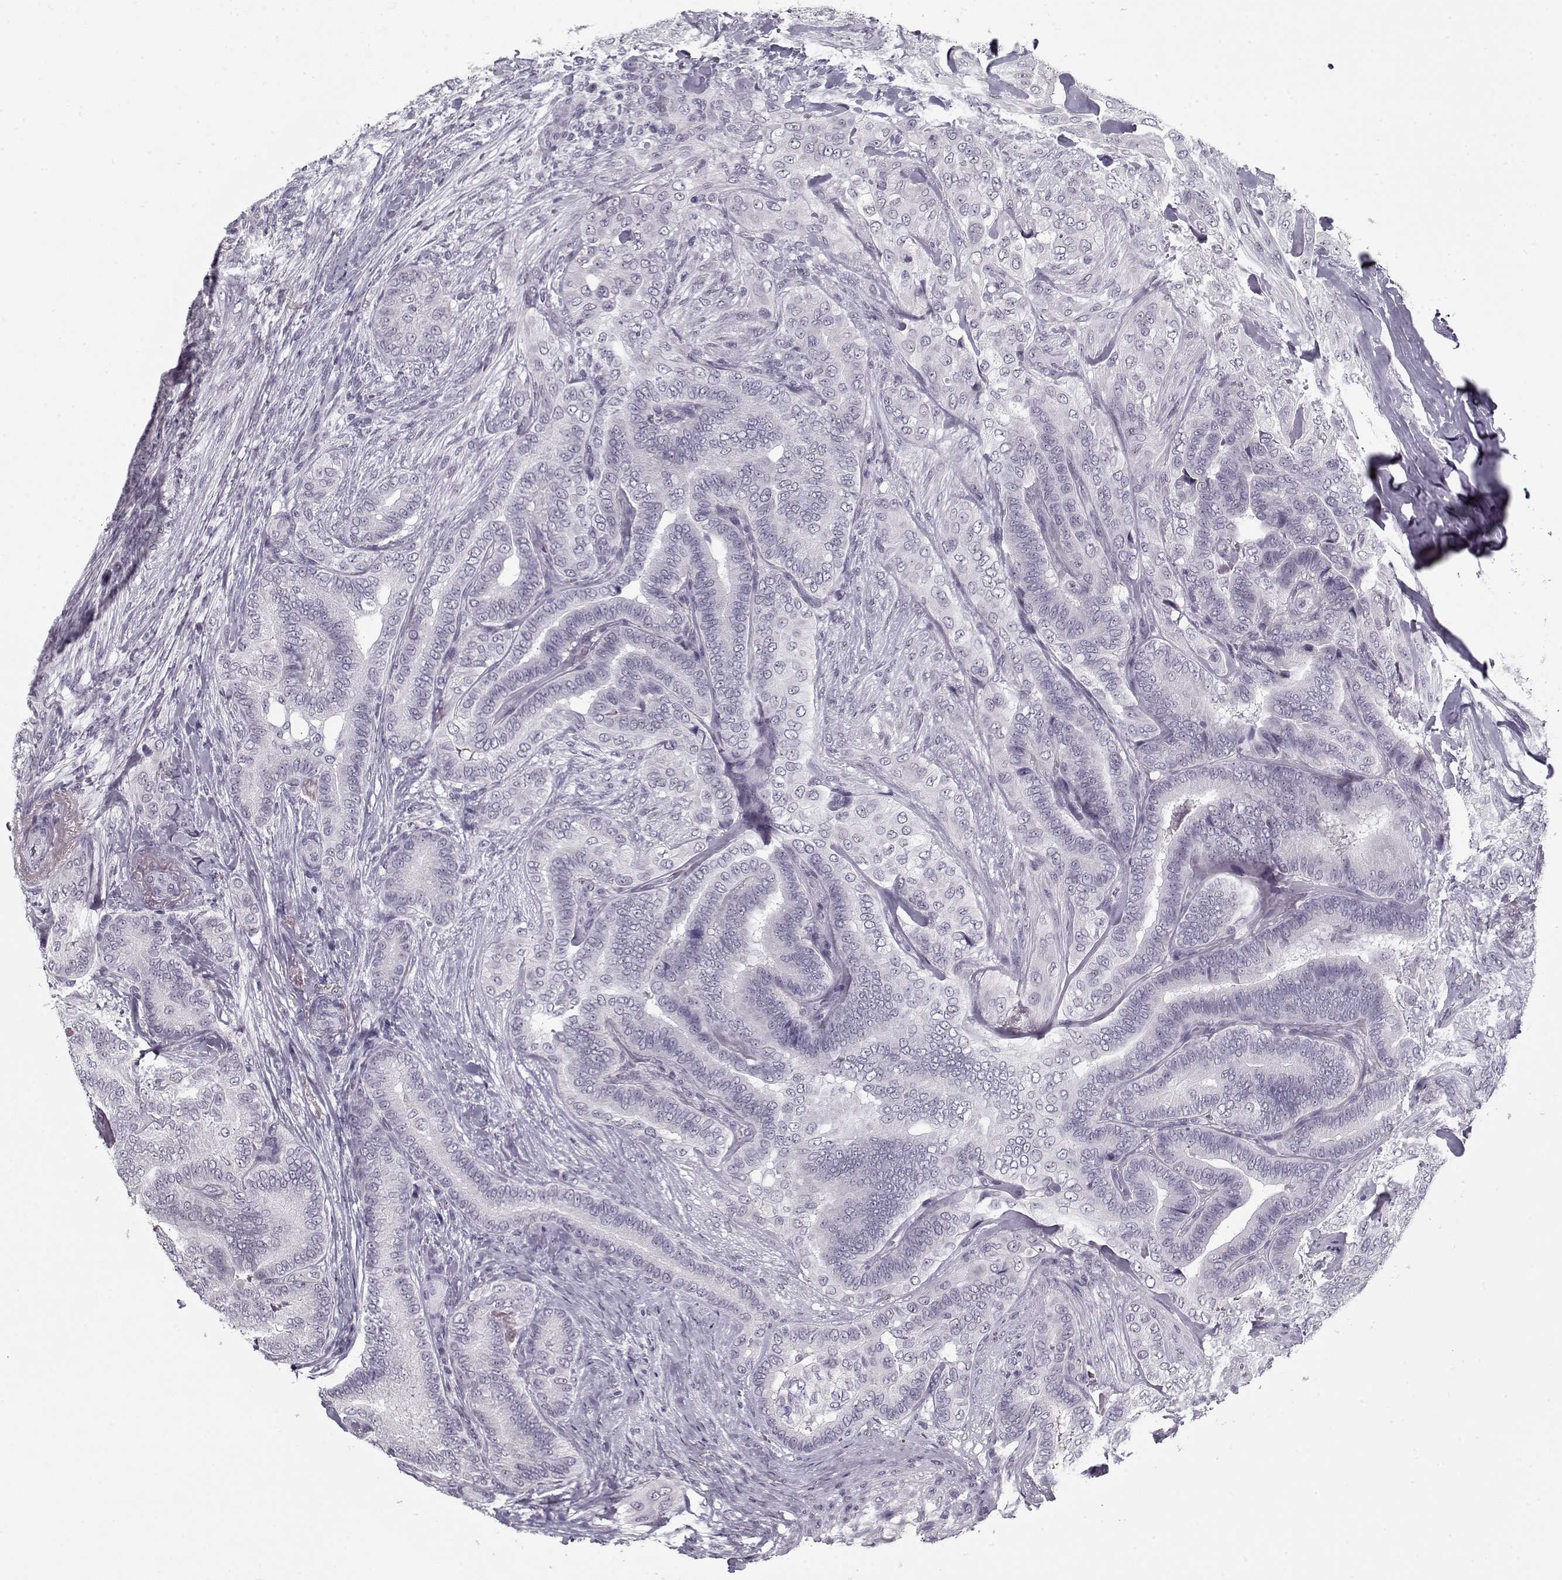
{"staining": {"intensity": "negative", "quantity": "none", "location": "none"}, "tissue": "thyroid cancer", "cell_type": "Tumor cells", "image_type": "cancer", "snomed": [{"axis": "morphology", "description": "Papillary adenocarcinoma, NOS"}, {"axis": "topography", "description": "Thyroid gland"}], "caption": "Immunohistochemical staining of thyroid papillary adenocarcinoma reveals no significant staining in tumor cells. (DAB immunohistochemistry with hematoxylin counter stain).", "gene": "SPACA9", "patient": {"sex": "male", "age": 61}}